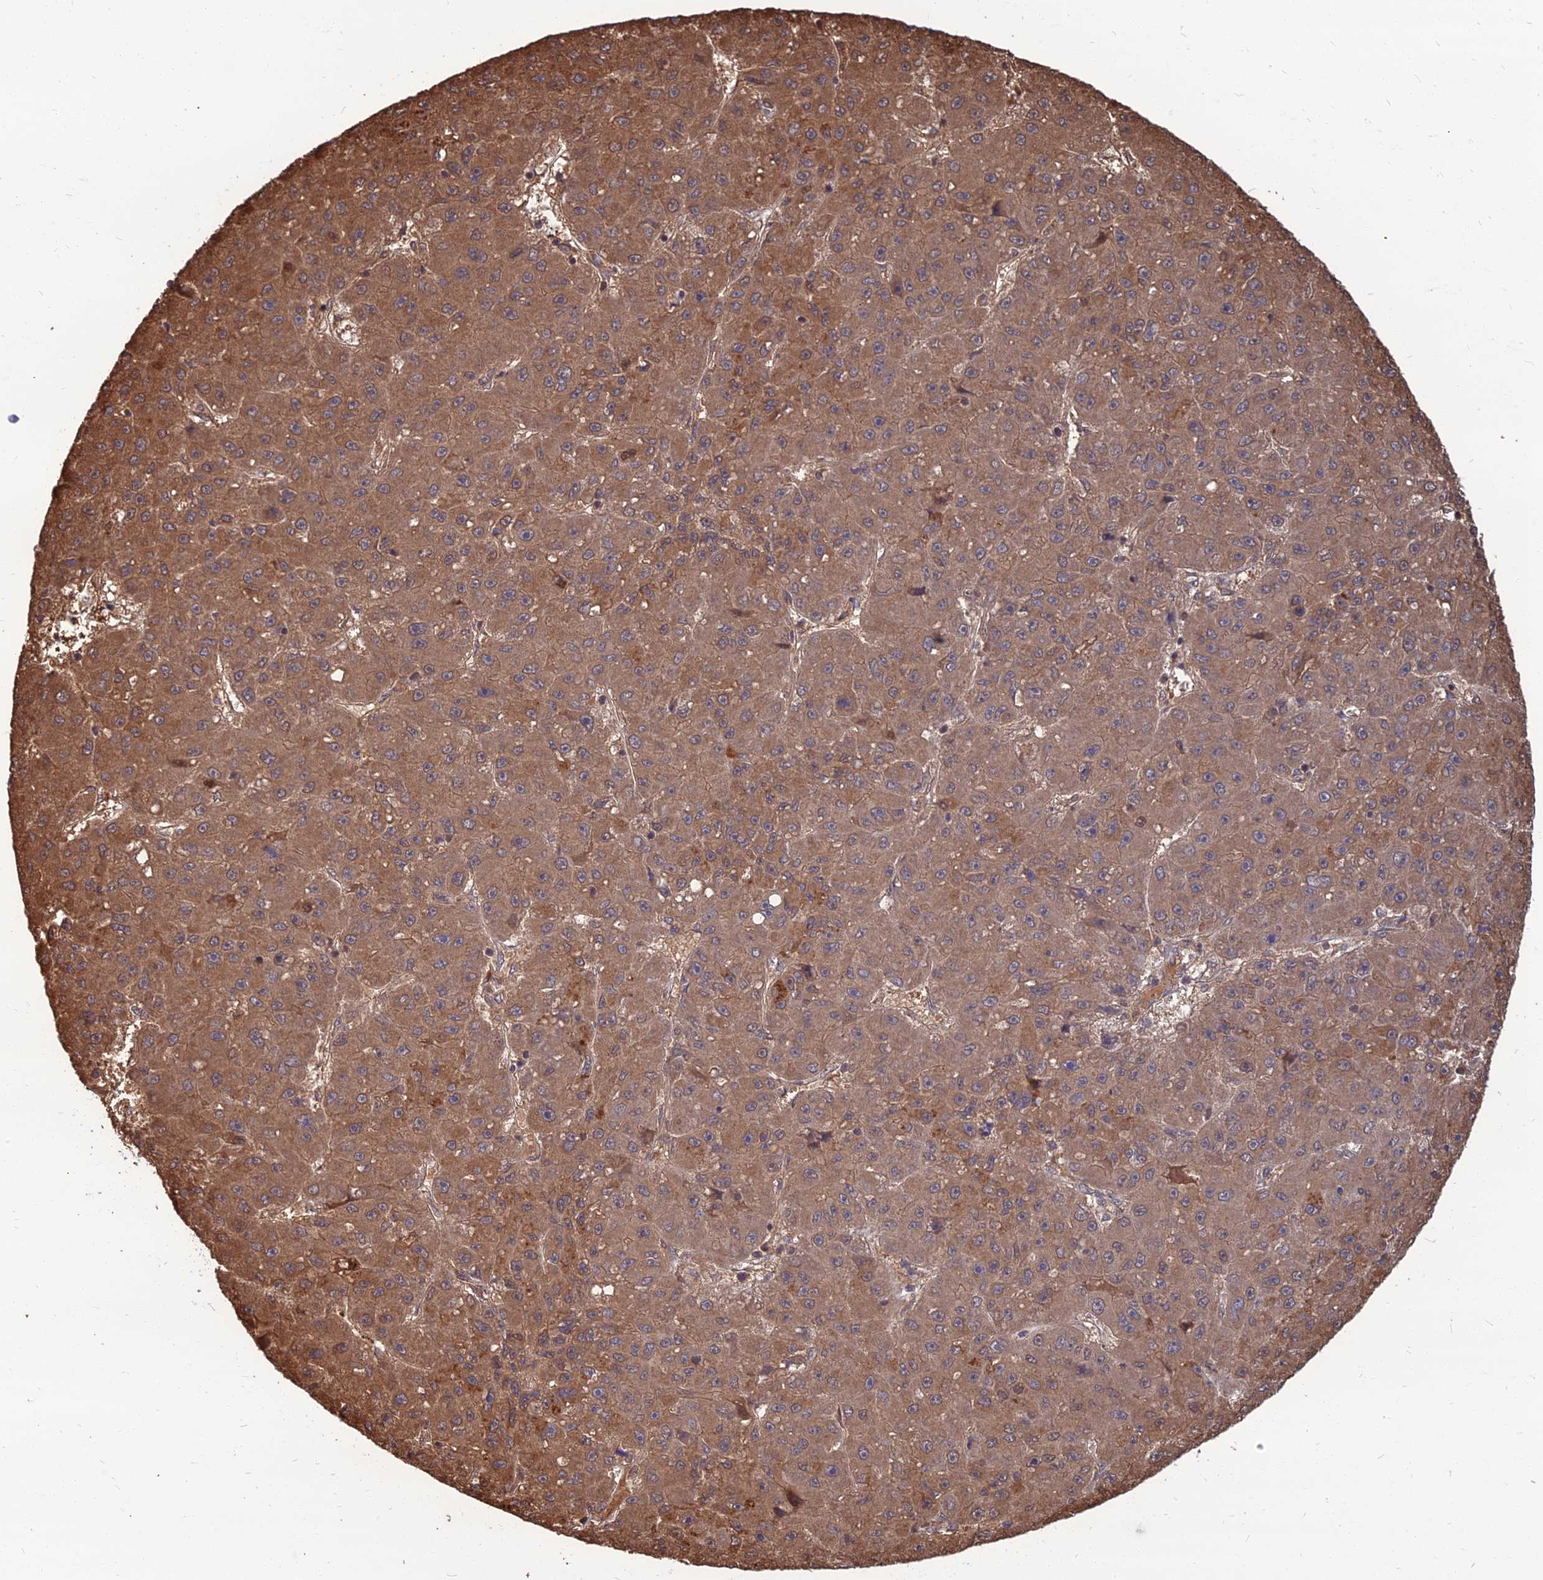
{"staining": {"intensity": "moderate", "quantity": ">75%", "location": "cytoplasmic/membranous,nuclear"}, "tissue": "liver cancer", "cell_type": "Tumor cells", "image_type": "cancer", "snomed": [{"axis": "morphology", "description": "Carcinoma, Hepatocellular, NOS"}, {"axis": "topography", "description": "Liver"}], "caption": "A brown stain highlights moderate cytoplasmic/membranous and nuclear positivity of a protein in human liver hepatocellular carcinoma tumor cells.", "gene": "OPA3", "patient": {"sex": "male", "age": 67}}